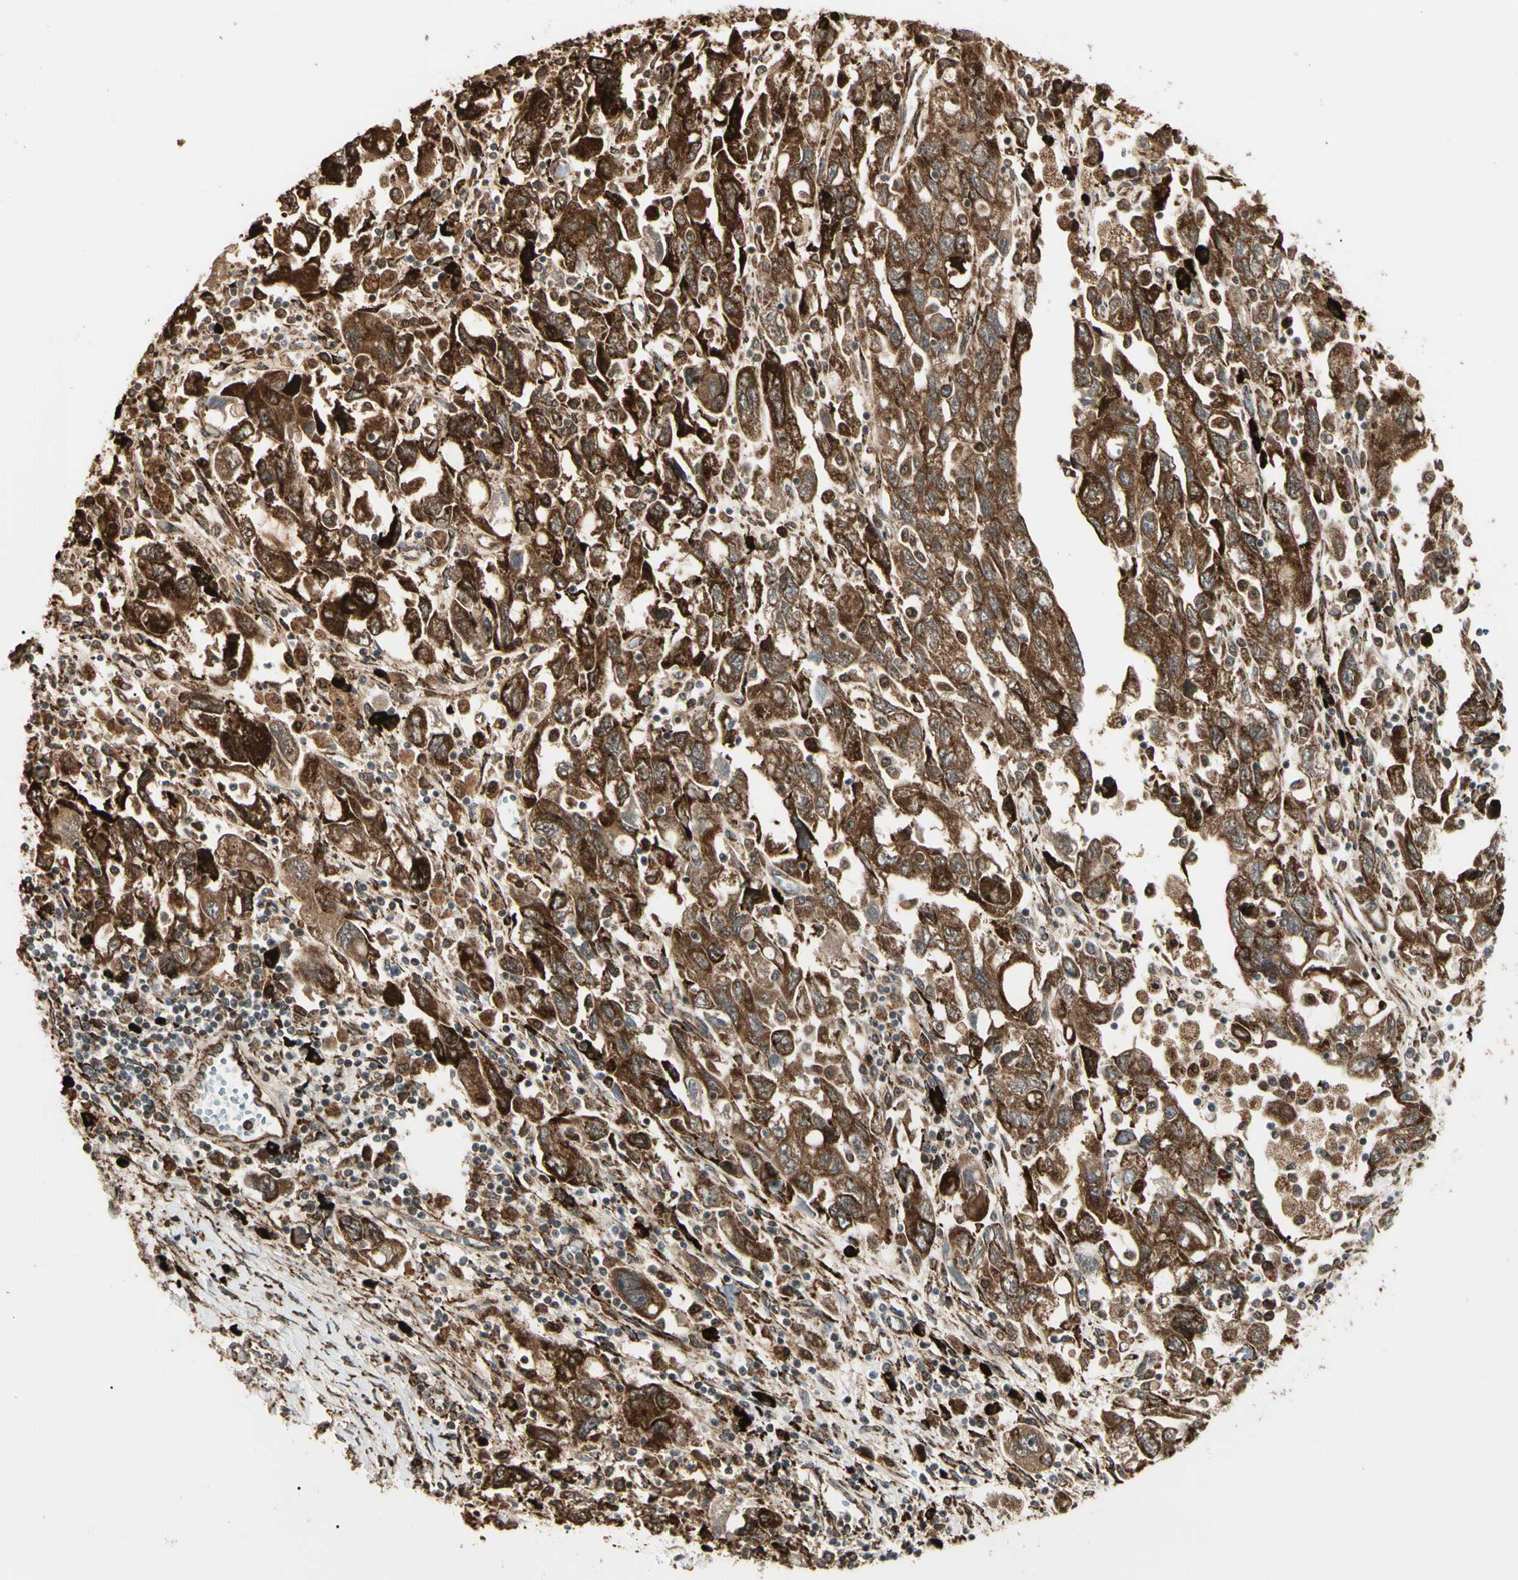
{"staining": {"intensity": "strong", "quantity": ">75%", "location": "cytoplasmic/membranous"}, "tissue": "ovarian cancer", "cell_type": "Tumor cells", "image_type": "cancer", "snomed": [{"axis": "morphology", "description": "Carcinoma, NOS"}, {"axis": "morphology", "description": "Cystadenocarcinoma, serous, NOS"}, {"axis": "topography", "description": "Ovary"}], "caption": "Carcinoma (ovarian) stained for a protein displays strong cytoplasmic/membranous positivity in tumor cells. (DAB (3,3'-diaminobenzidine) = brown stain, brightfield microscopy at high magnification).", "gene": "HSP90B1", "patient": {"sex": "female", "age": 69}}